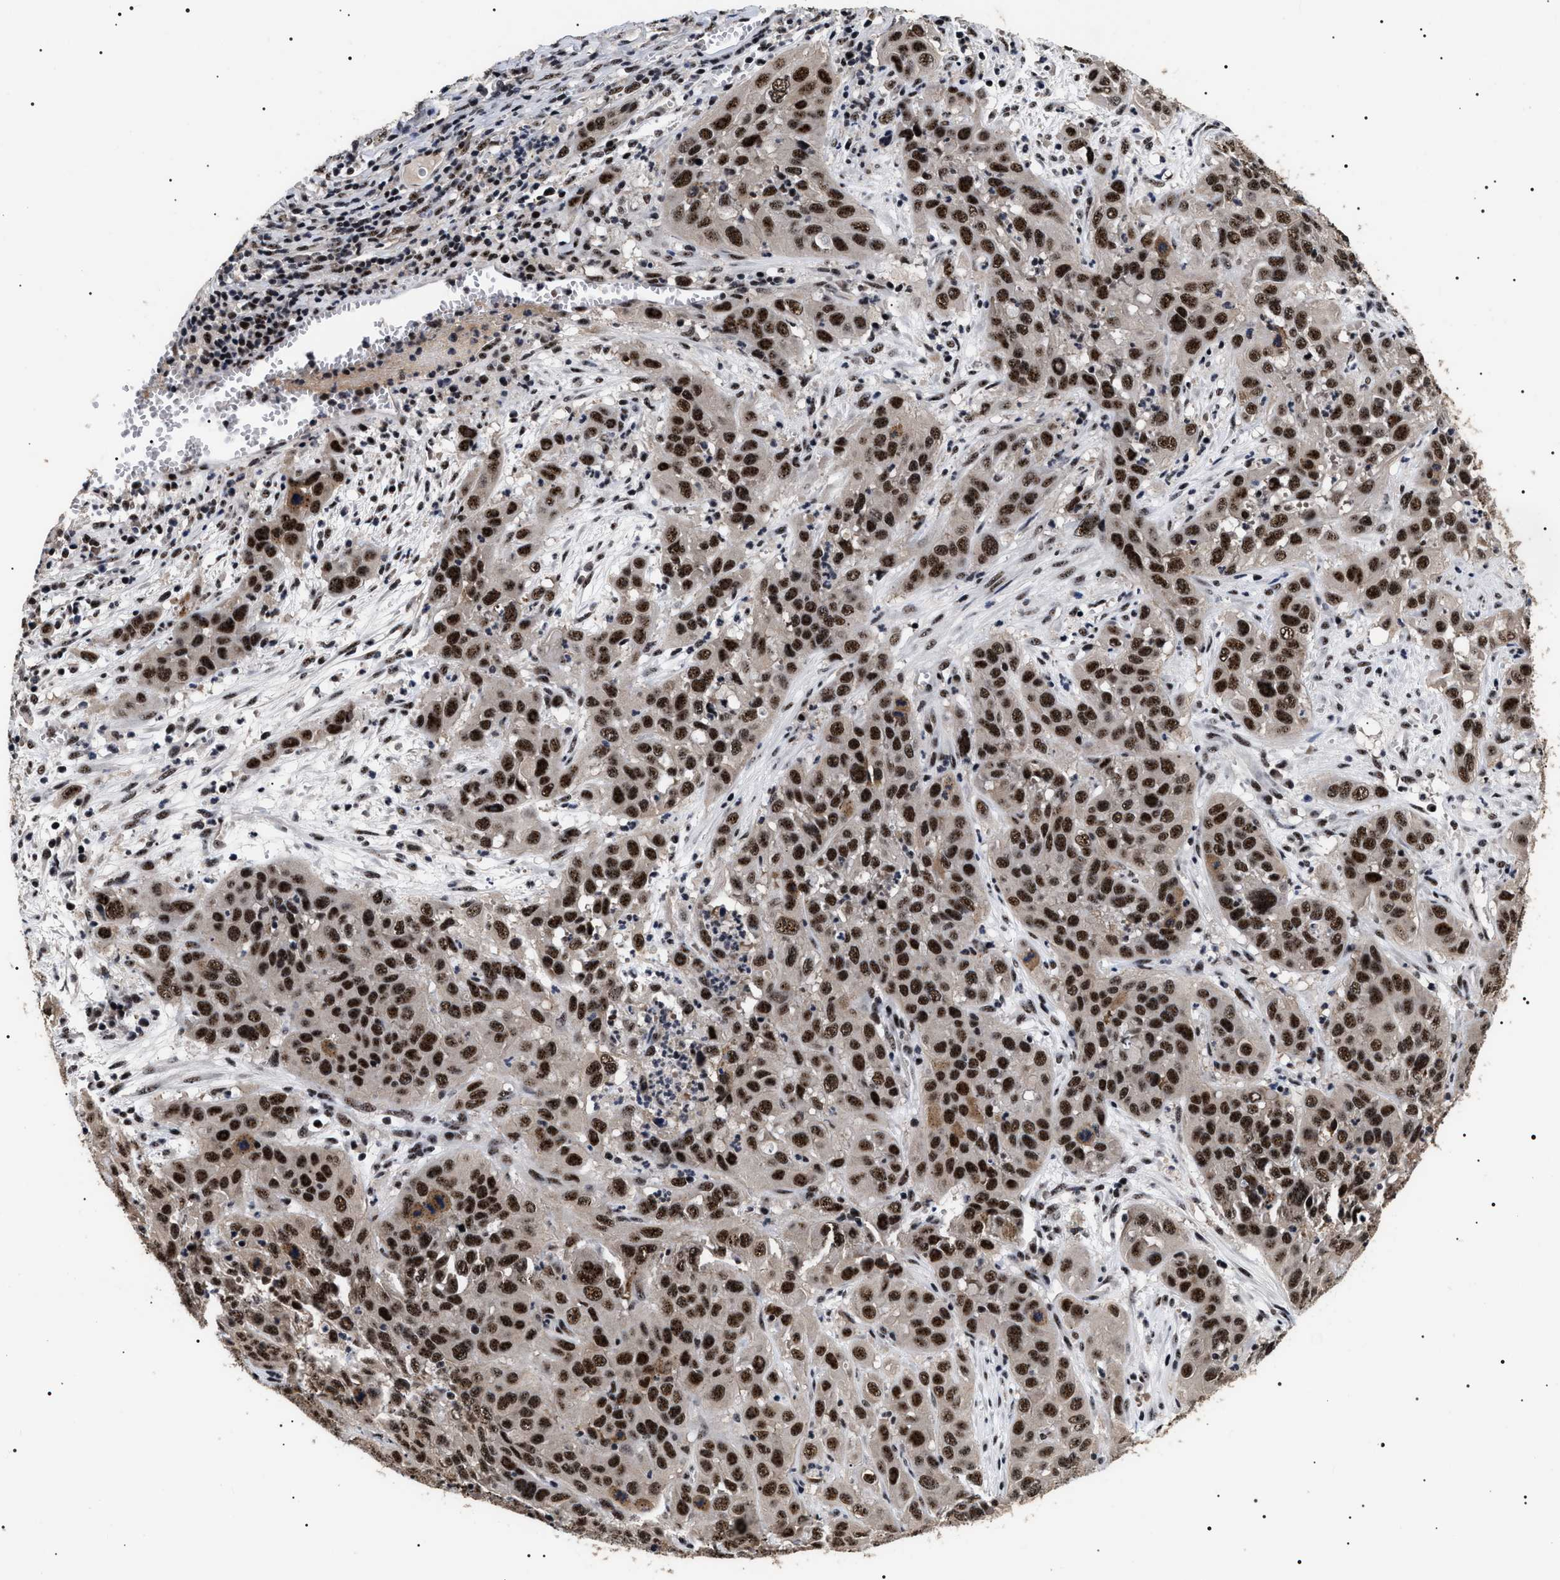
{"staining": {"intensity": "strong", "quantity": ">75%", "location": "nuclear"}, "tissue": "cervical cancer", "cell_type": "Tumor cells", "image_type": "cancer", "snomed": [{"axis": "morphology", "description": "Squamous cell carcinoma, NOS"}, {"axis": "topography", "description": "Cervix"}], "caption": "A brown stain highlights strong nuclear staining of a protein in human cervical squamous cell carcinoma tumor cells.", "gene": "CAAP1", "patient": {"sex": "female", "age": 32}}